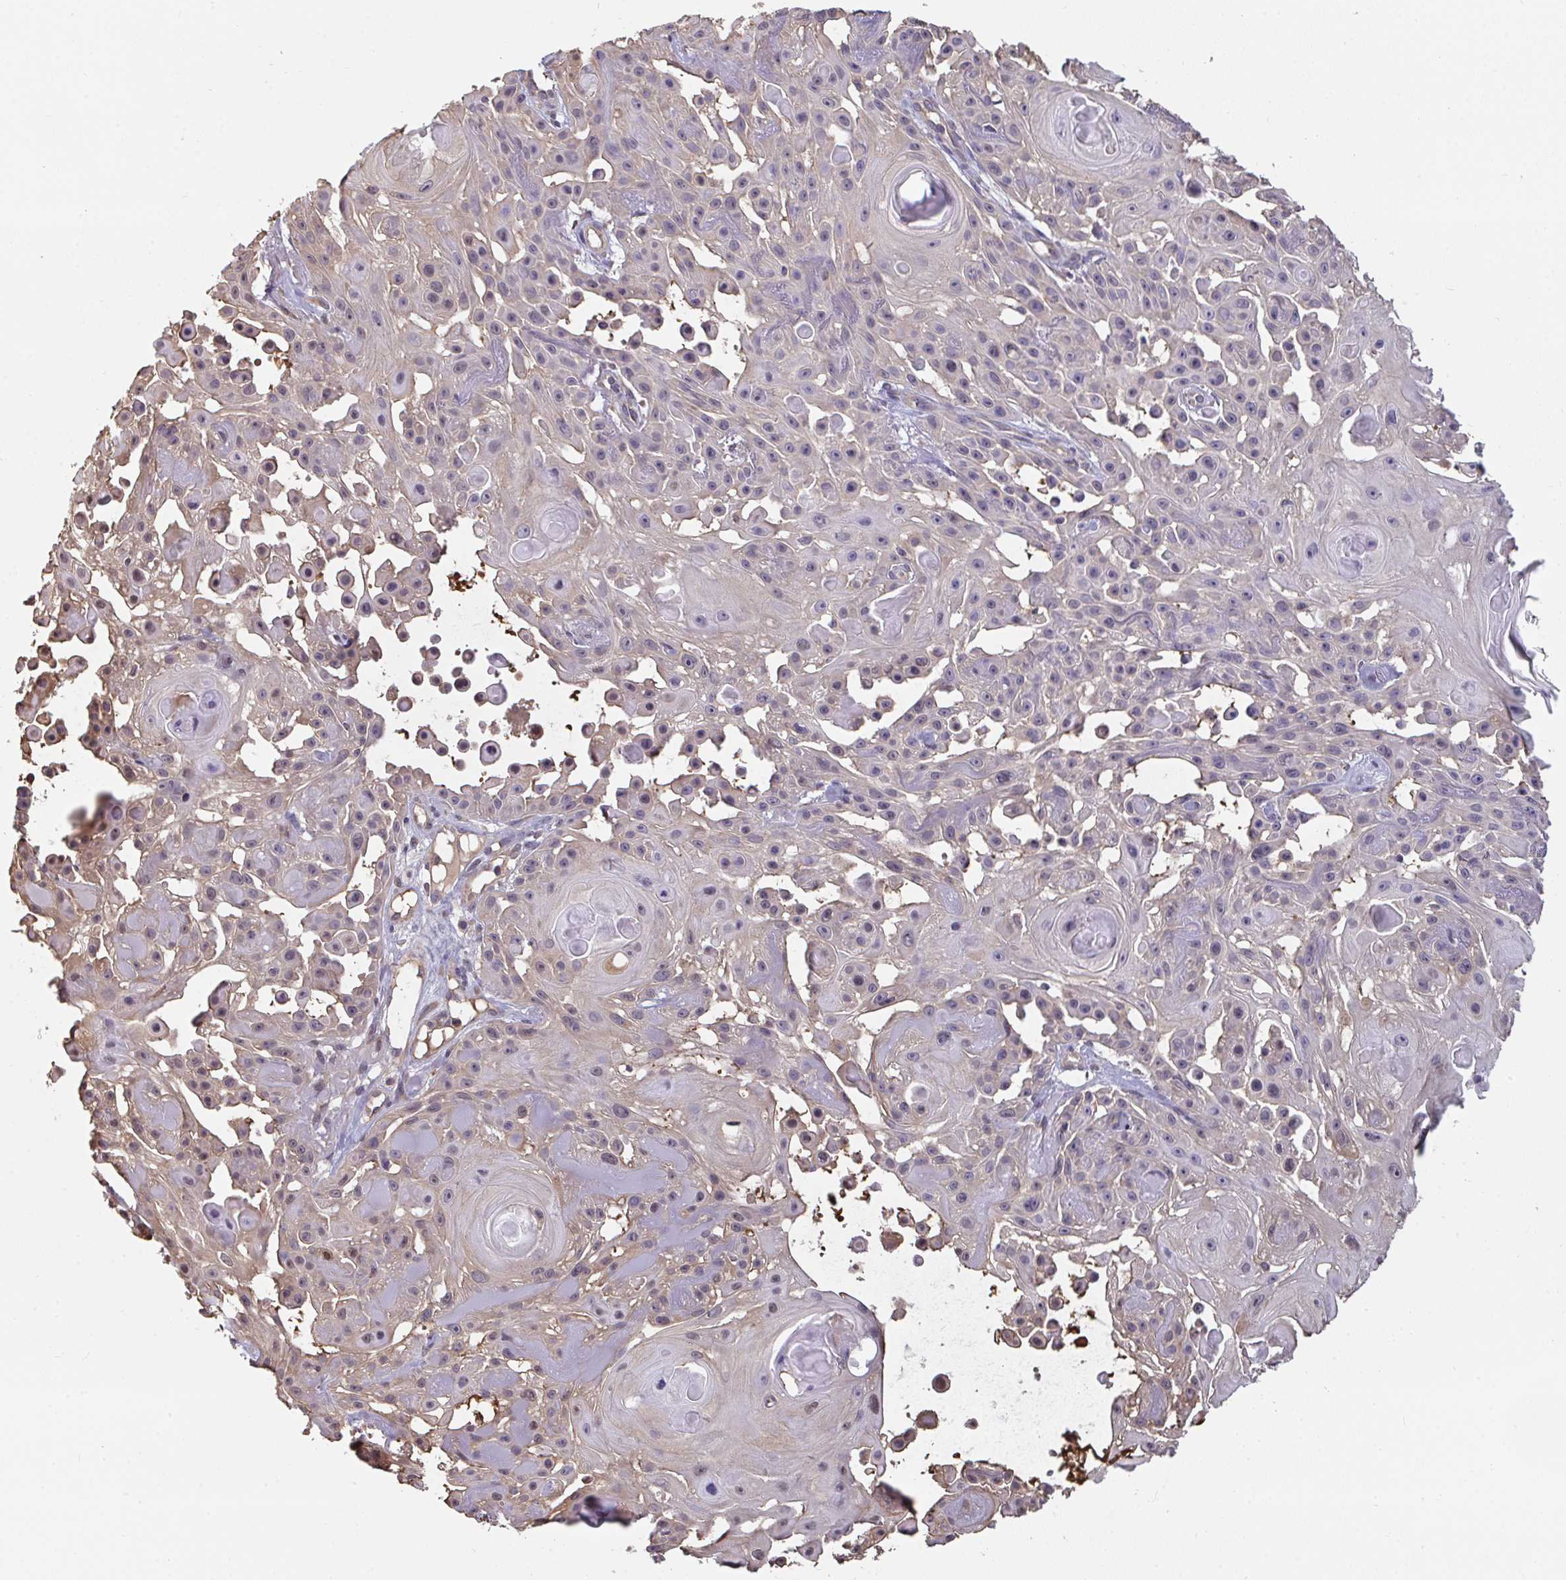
{"staining": {"intensity": "moderate", "quantity": "<25%", "location": "cytoplasmic/membranous,nuclear"}, "tissue": "skin cancer", "cell_type": "Tumor cells", "image_type": "cancer", "snomed": [{"axis": "morphology", "description": "Squamous cell carcinoma, NOS"}, {"axis": "topography", "description": "Skin"}], "caption": "A high-resolution photomicrograph shows IHC staining of skin squamous cell carcinoma, which exhibits moderate cytoplasmic/membranous and nuclear staining in approximately <25% of tumor cells. (DAB (3,3'-diaminobenzidine) IHC with brightfield microscopy, high magnification).", "gene": "TTC9C", "patient": {"sex": "male", "age": 91}}